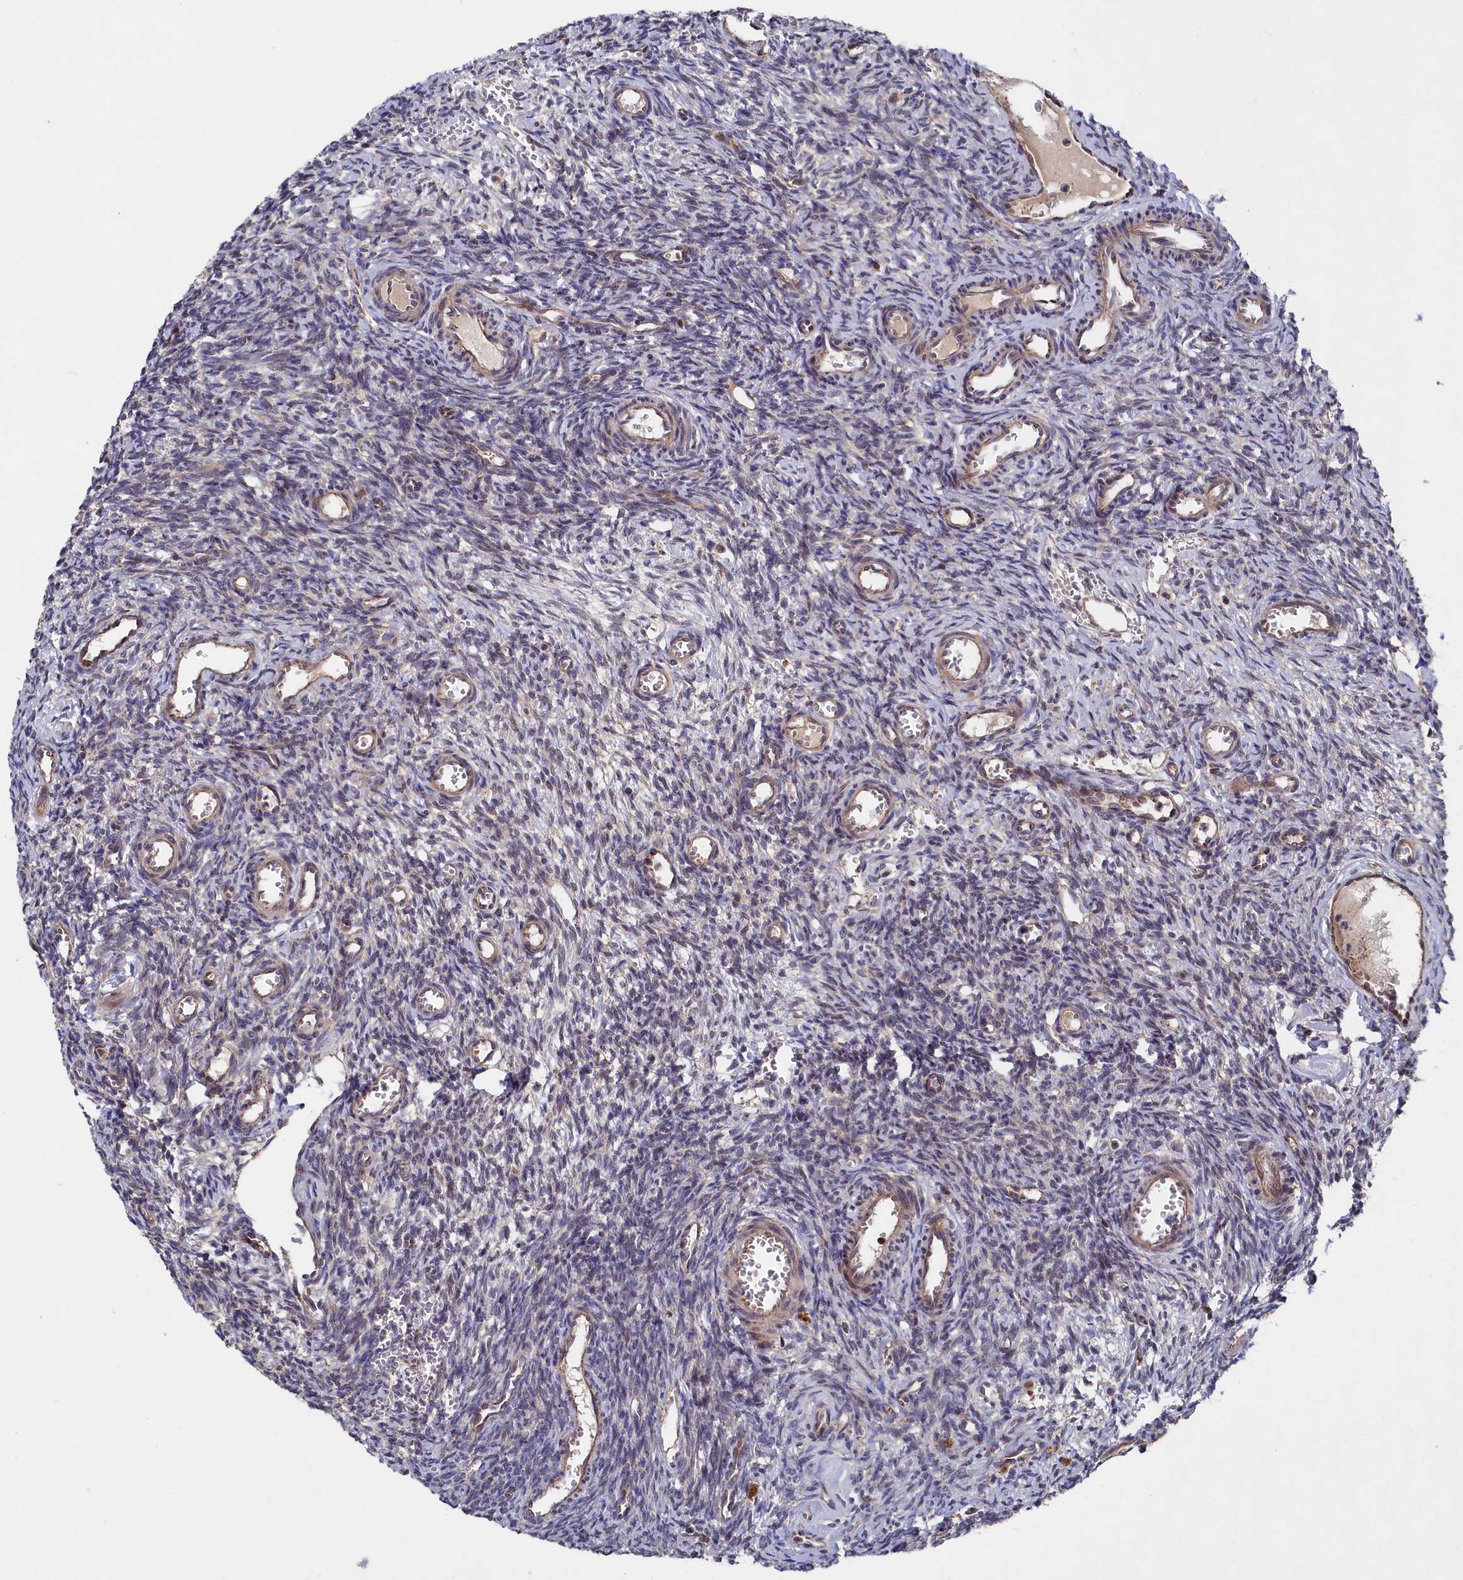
{"staining": {"intensity": "moderate", "quantity": "<25%", "location": "cytoplasmic/membranous"}, "tissue": "ovary", "cell_type": "Ovarian stroma cells", "image_type": "normal", "snomed": [{"axis": "morphology", "description": "Normal tissue, NOS"}, {"axis": "topography", "description": "Ovary"}], "caption": "This micrograph shows immunohistochemistry staining of benign ovary, with low moderate cytoplasmic/membranous expression in about <25% of ovarian stroma cells.", "gene": "SUPV3L1", "patient": {"sex": "female", "age": 39}}